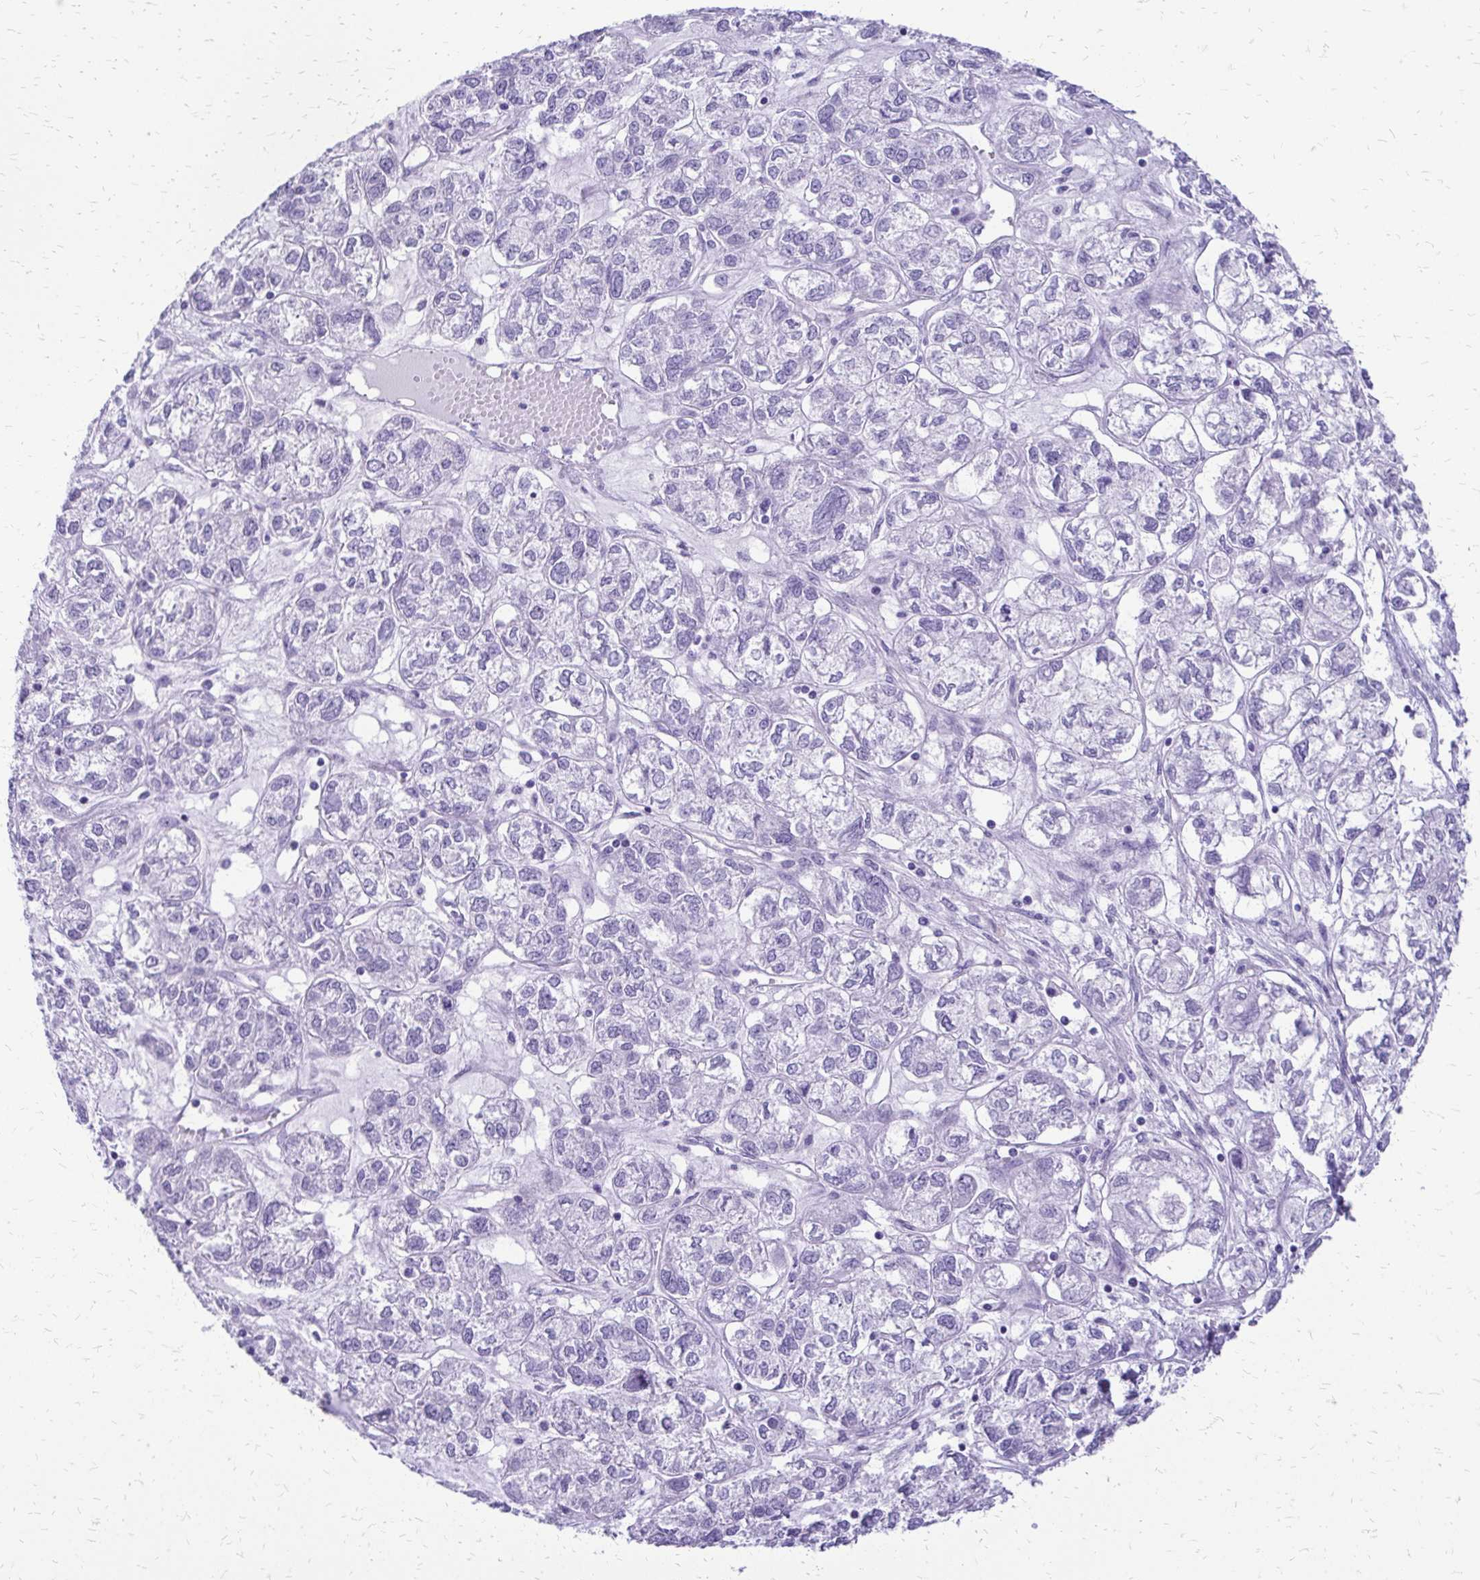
{"staining": {"intensity": "negative", "quantity": "none", "location": "none"}, "tissue": "ovarian cancer", "cell_type": "Tumor cells", "image_type": "cancer", "snomed": [{"axis": "morphology", "description": "Carcinoma, endometroid"}, {"axis": "topography", "description": "Ovary"}], "caption": "This is an IHC image of endometroid carcinoma (ovarian). There is no staining in tumor cells.", "gene": "SLC32A1", "patient": {"sex": "female", "age": 64}}